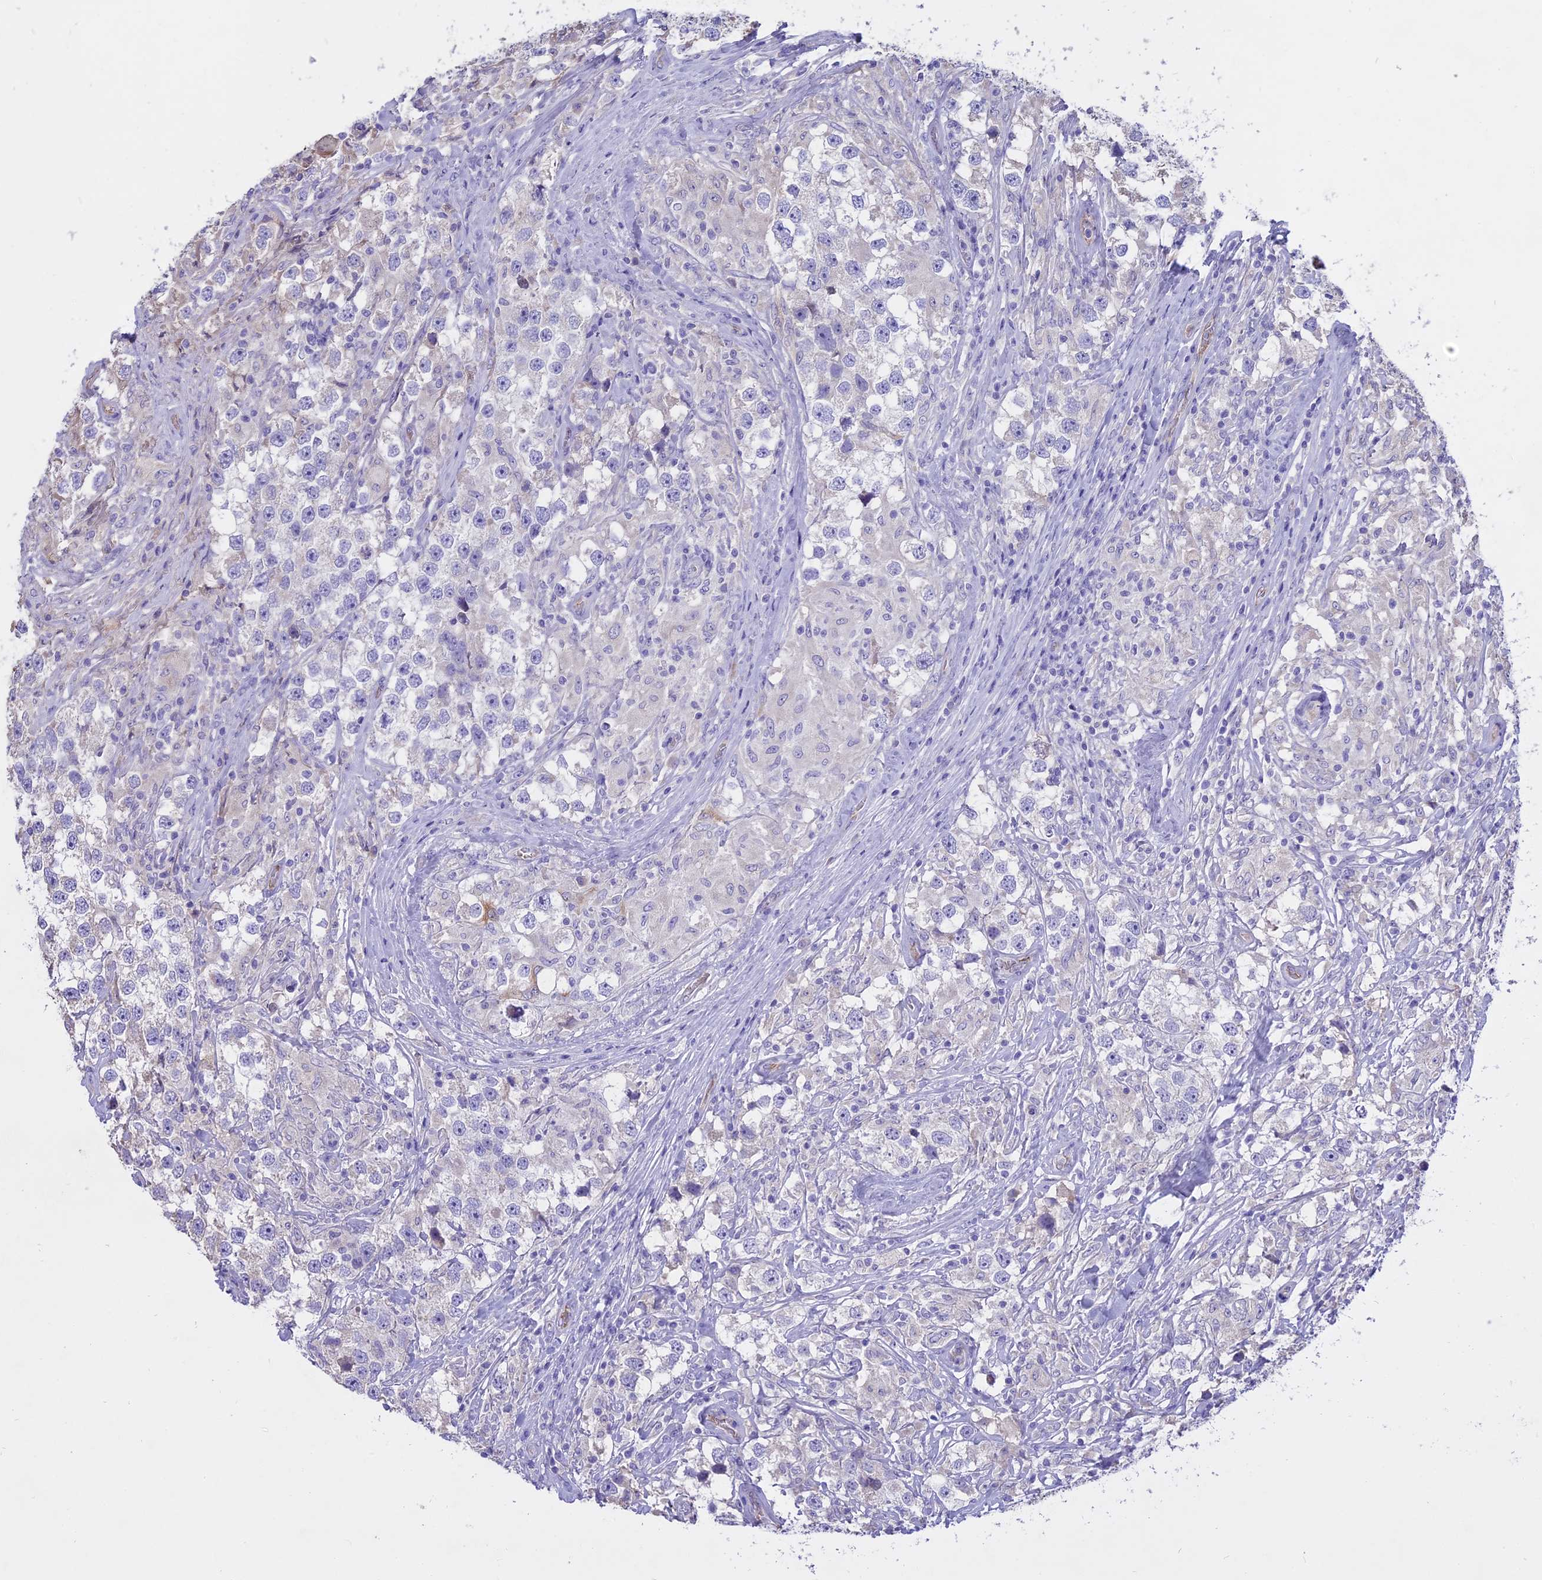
{"staining": {"intensity": "negative", "quantity": "none", "location": "none"}, "tissue": "testis cancer", "cell_type": "Tumor cells", "image_type": "cancer", "snomed": [{"axis": "morphology", "description": "Seminoma, NOS"}, {"axis": "topography", "description": "Testis"}], "caption": "This histopathology image is of seminoma (testis) stained with immunohistochemistry (IHC) to label a protein in brown with the nuclei are counter-stained blue. There is no expression in tumor cells.", "gene": "WFDC2", "patient": {"sex": "male", "age": 46}}